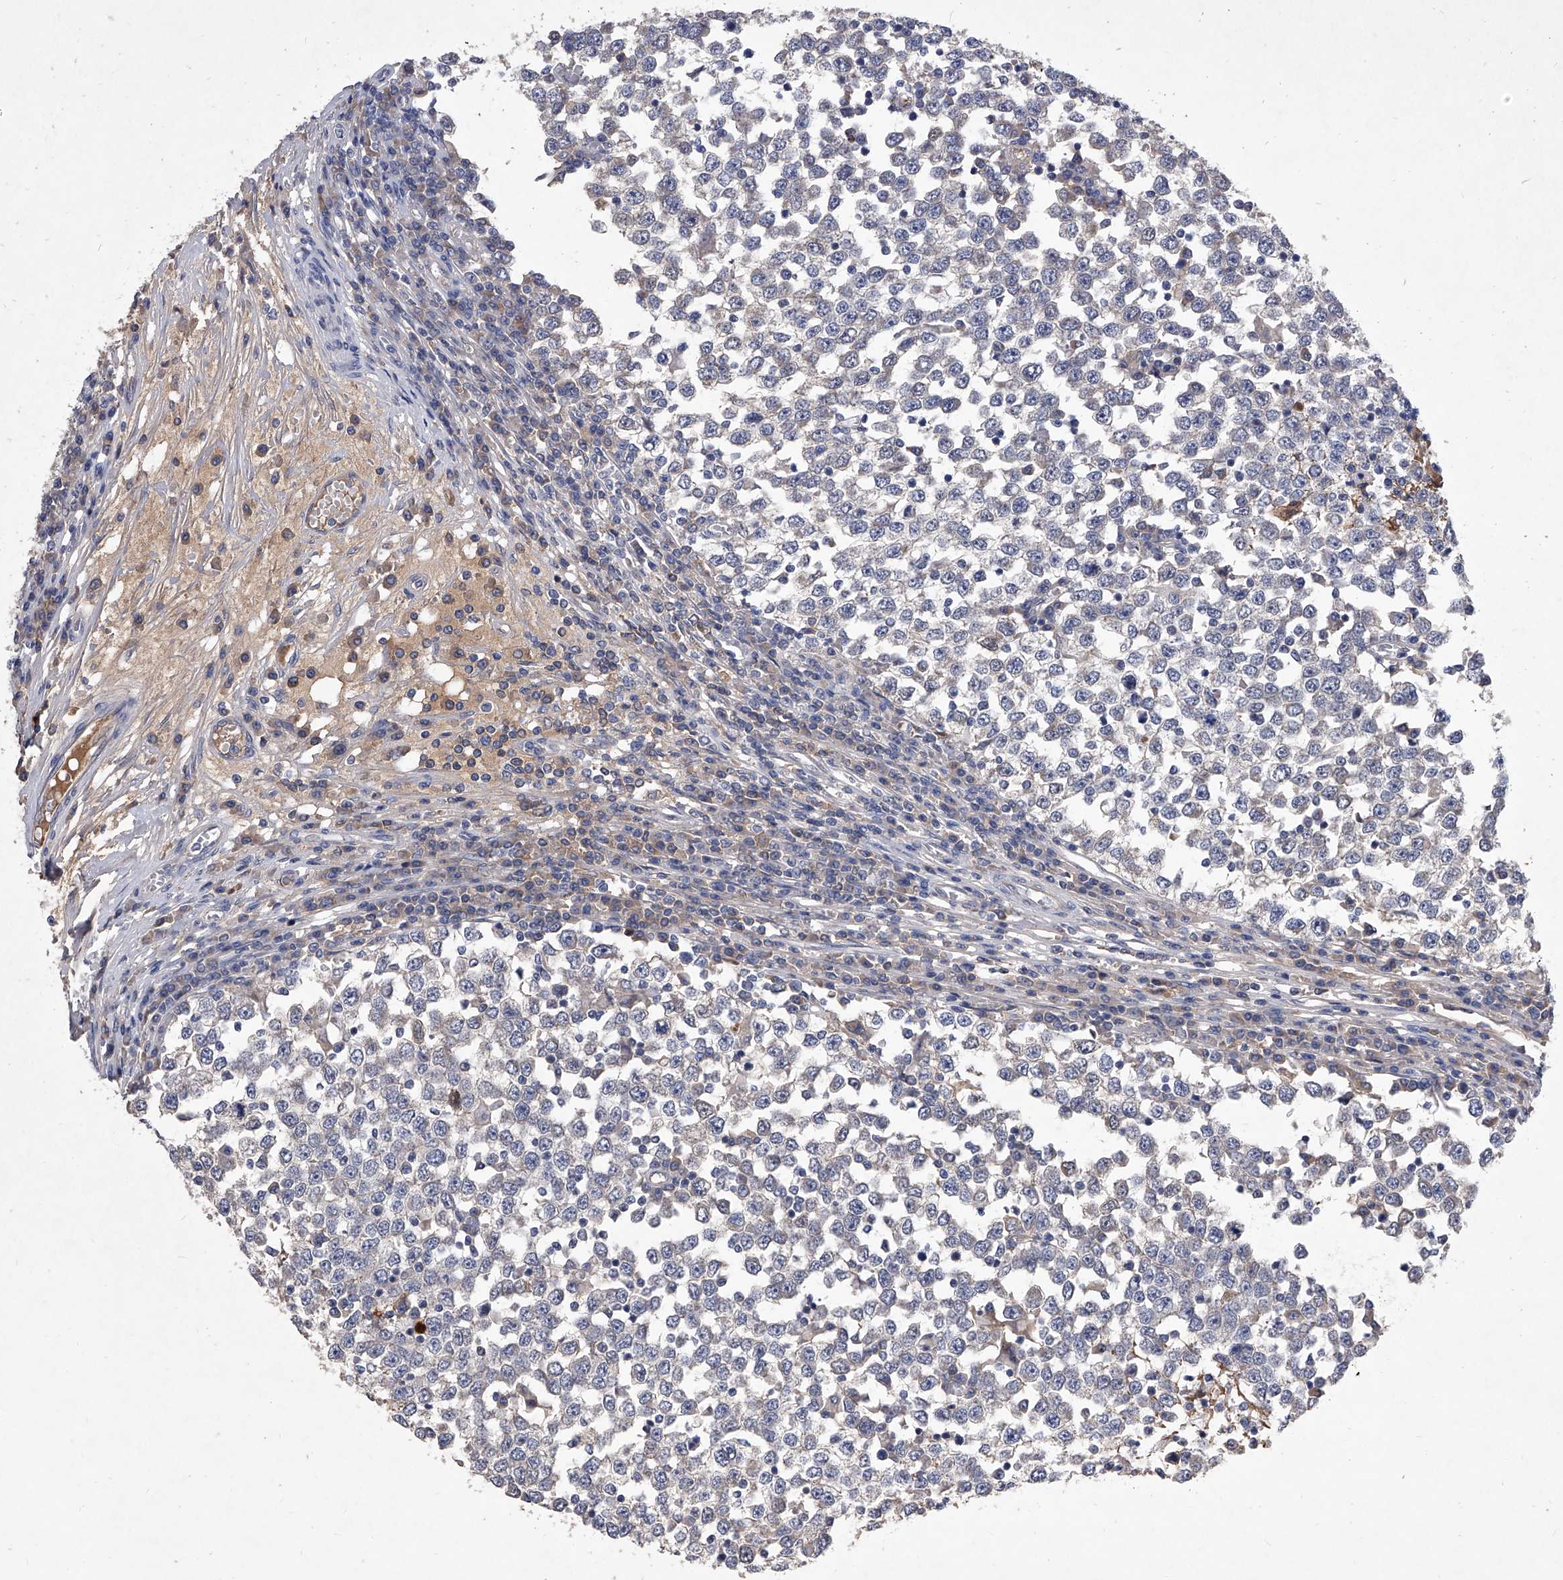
{"staining": {"intensity": "negative", "quantity": "none", "location": "none"}, "tissue": "testis cancer", "cell_type": "Tumor cells", "image_type": "cancer", "snomed": [{"axis": "morphology", "description": "Seminoma, NOS"}, {"axis": "topography", "description": "Testis"}], "caption": "There is no significant staining in tumor cells of seminoma (testis). (DAB (3,3'-diaminobenzidine) IHC visualized using brightfield microscopy, high magnification).", "gene": "C5", "patient": {"sex": "male", "age": 65}}